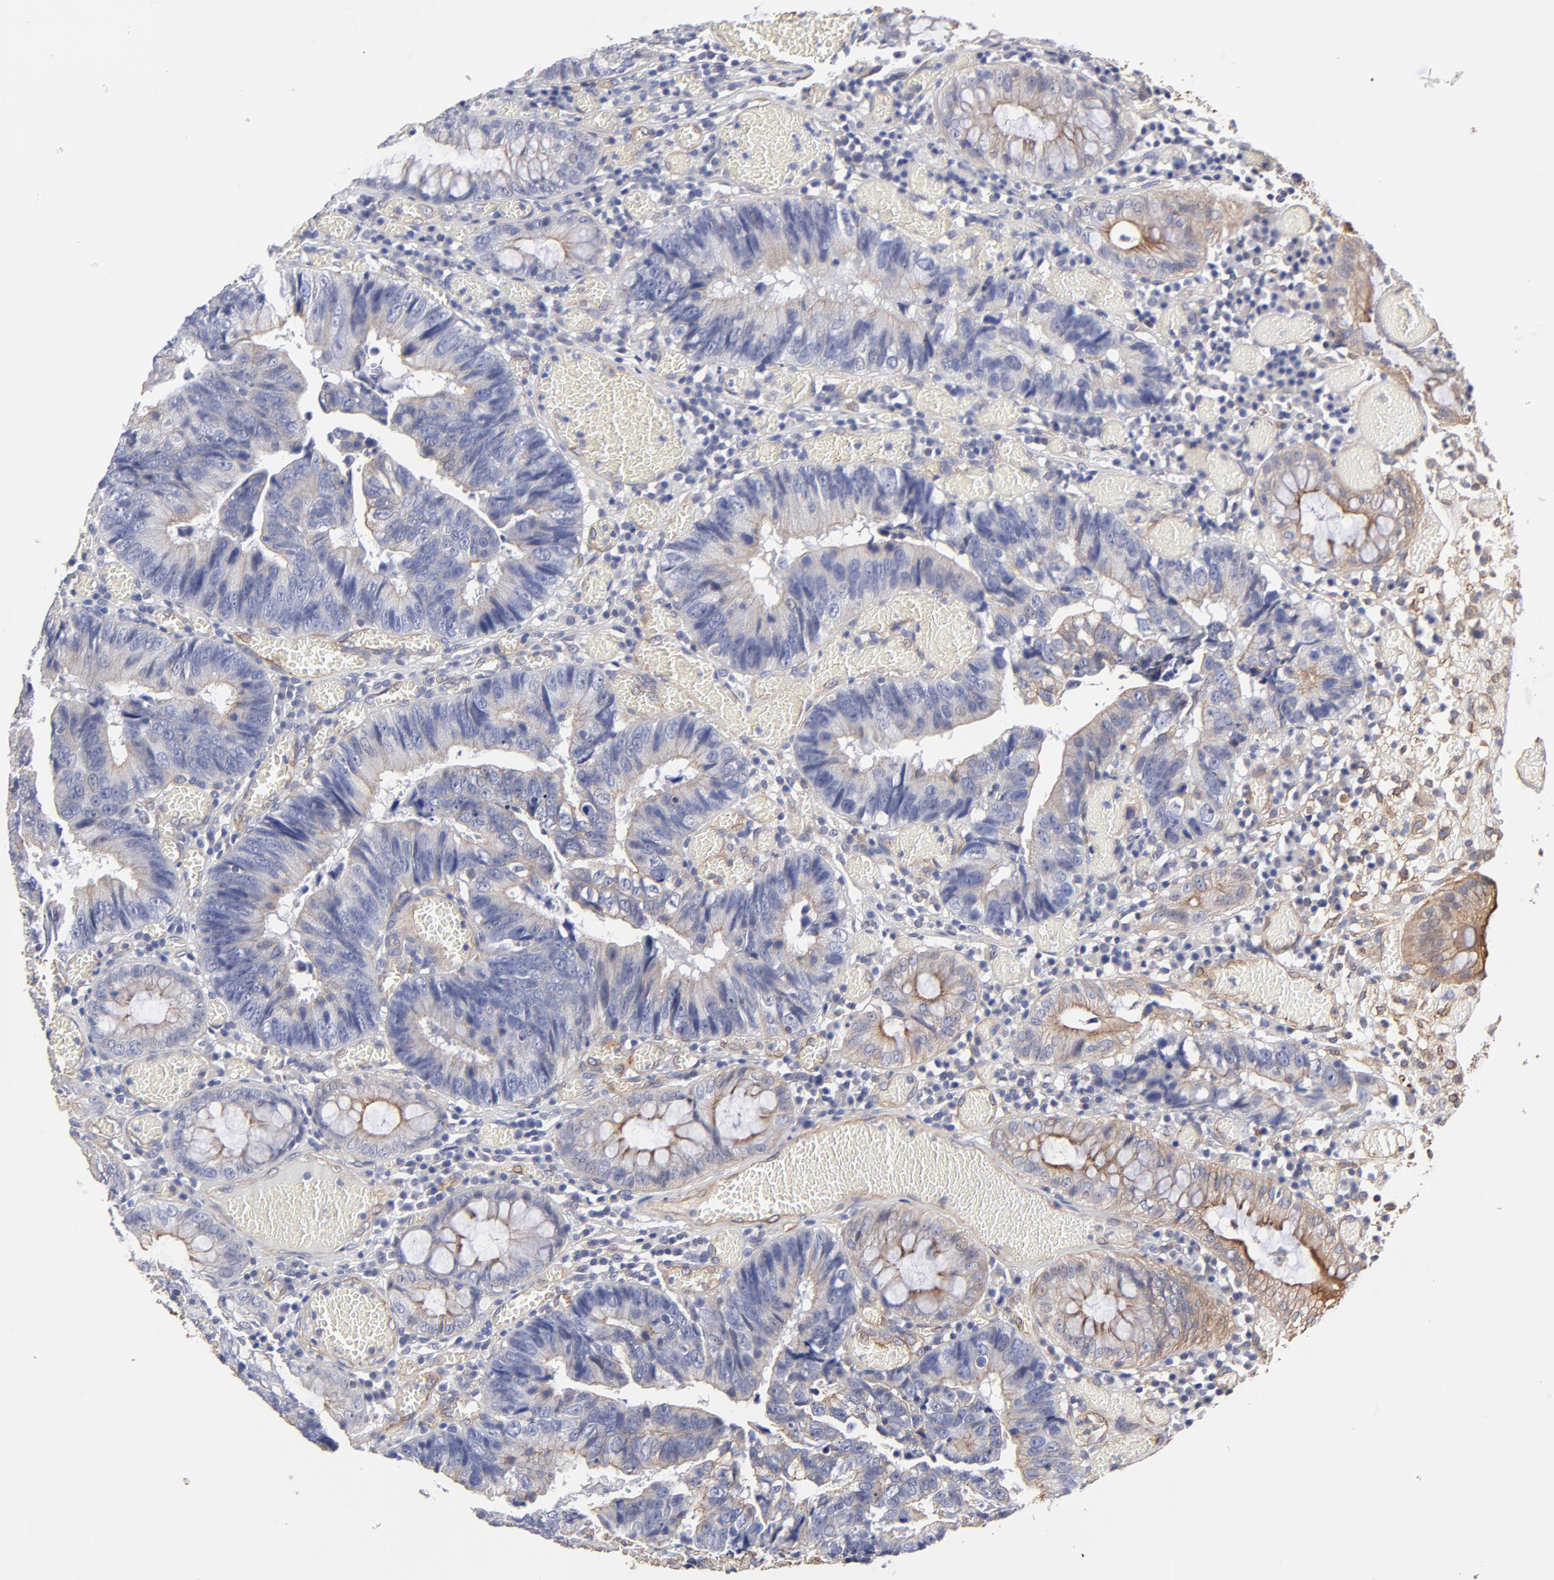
{"staining": {"intensity": "weak", "quantity": "25%-75%", "location": "cytoplasmic/membranous"}, "tissue": "colorectal cancer", "cell_type": "Tumor cells", "image_type": "cancer", "snomed": [{"axis": "morphology", "description": "Adenocarcinoma, NOS"}, {"axis": "topography", "description": "Rectum"}], "caption": "Tumor cells display weak cytoplasmic/membranous staining in approximately 25%-75% of cells in colorectal cancer (adenocarcinoma). The staining is performed using DAB brown chromogen to label protein expression. The nuclei are counter-stained blue using hematoxylin.", "gene": "LRCH2", "patient": {"sex": "female", "age": 98}}